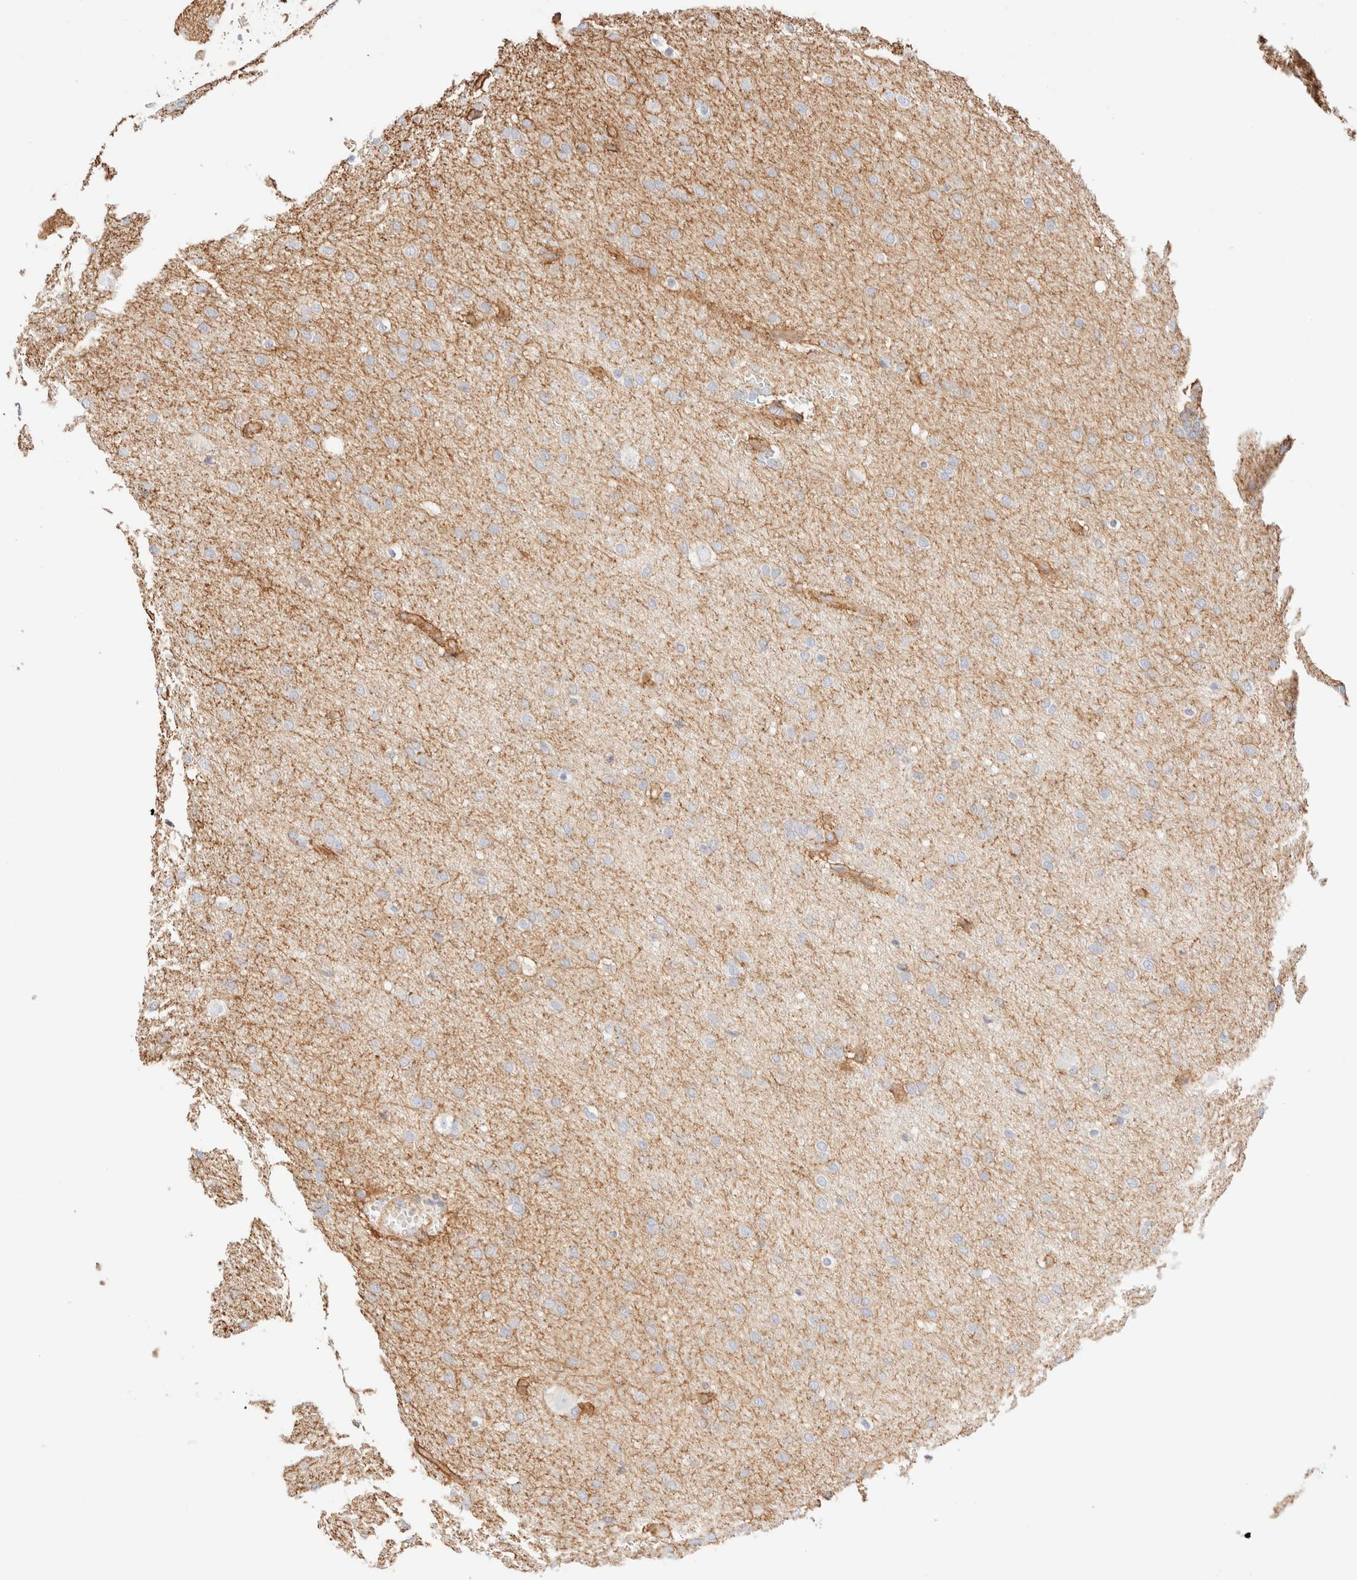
{"staining": {"intensity": "negative", "quantity": "none", "location": "none"}, "tissue": "glioma", "cell_type": "Tumor cells", "image_type": "cancer", "snomed": [{"axis": "morphology", "description": "Glioma, malignant, Low grade"}, {"axis": "topography", "description": "Brain"}], "caption": "Immunohistochemical staining of glioma demonstrates no significant positivity in tumor cells. (Stains: DAB IHC with hematoxylin counter stain, Microscopy: brightfield microscopy at high magnification).", "gene": "NIBAN2", "patient": {"sex": "female", "age": 37}}